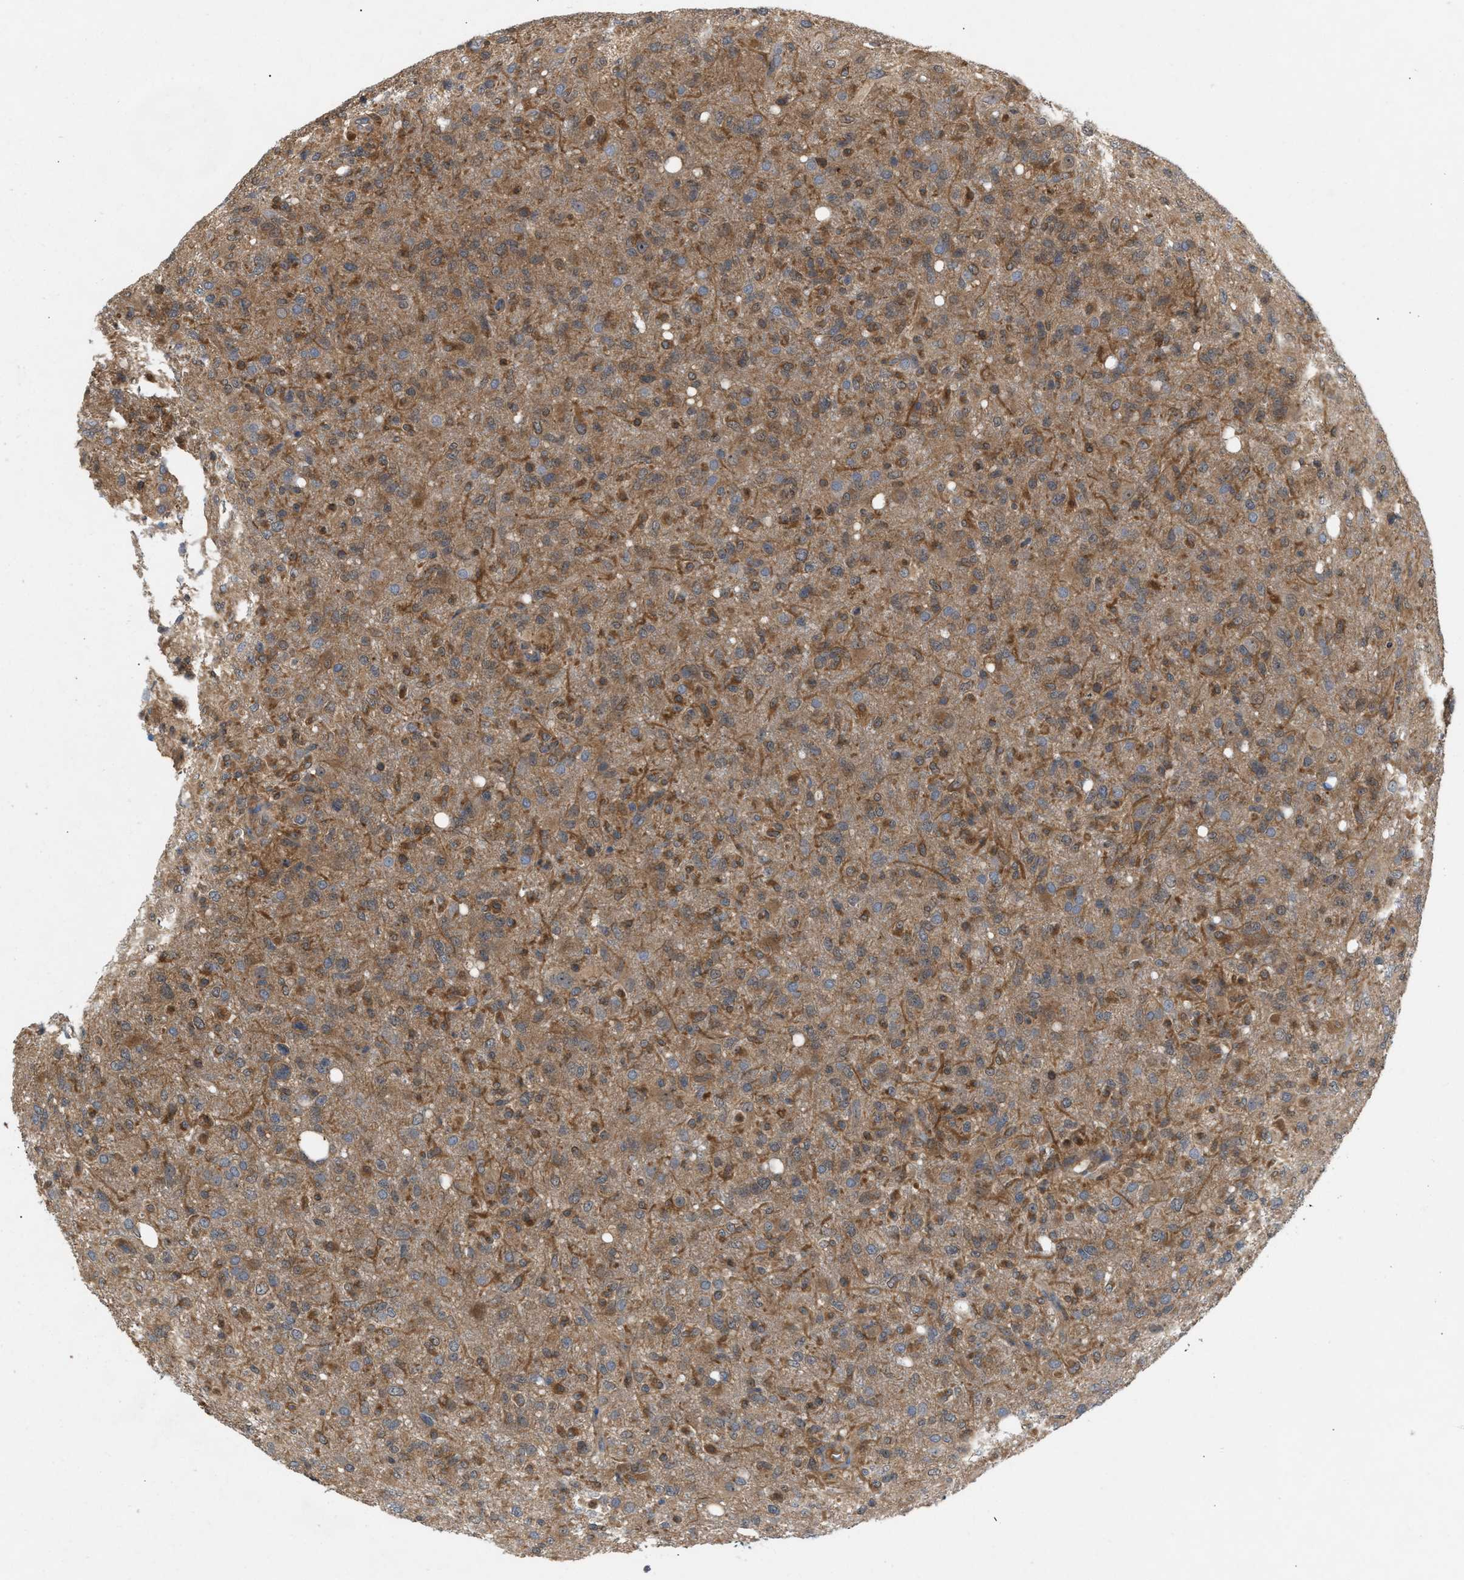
{"staining": {"intensity": "moderate", "quantity": ">75%", "location": "cytoplasmic/membranous"}, "tissue": "glioma", "cell_type": "Tumor cells", "image_type": "cancer", "snomed": [{"axis": "morphology", "description": "Glioma, malignant, High grade"}, {"axis": "topography", "description": "Brain"}], "caption": "Tumor cells exhibit moderate cytoplasmic/membranous positivity in about >75% of cells in glioma. (brown staining indicates protein expression, while blue staining denotes nuclei).", "gene": "GLOD4", "patient": {"sex": "female", "age": 57}}